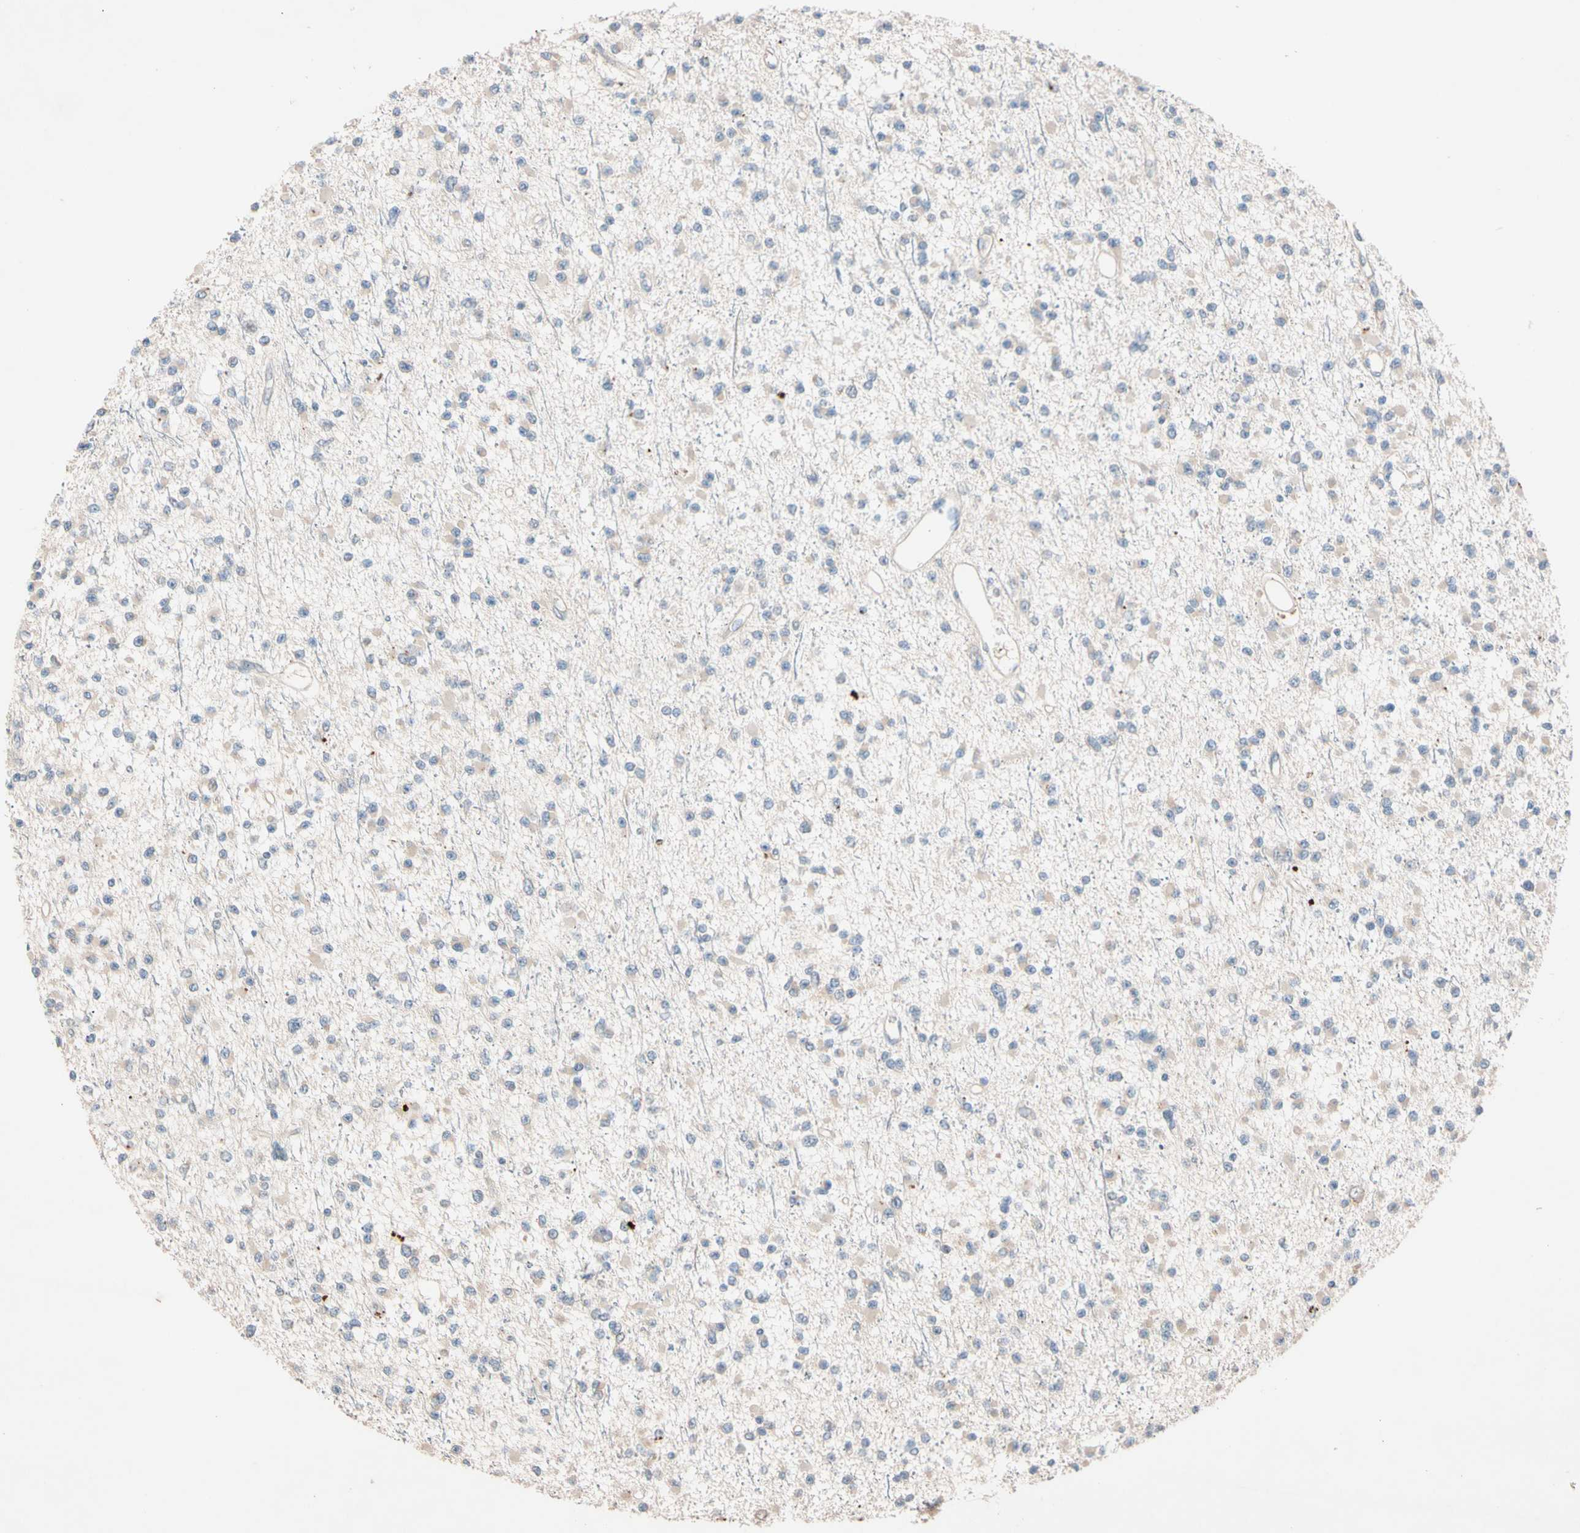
{"staining": {"intensity": "negative", "quantity": "none", "location": "none"}, "tissue": "glioma", "cell_type": "Tumor cells", "image_type": "cancer", "snomed": [{"axis": "morphology", "description": "Glioma, malignant, Low grade"}, {"axis": "topography", "description": "Brain"}], "caption": "This is an immunohistochemistry (IHC) histopathology image of human malignant low-grade glioma. There is no expression in tumor cells.", "gene": "CNST", "patient": {"sex": "female", "age": 22}}